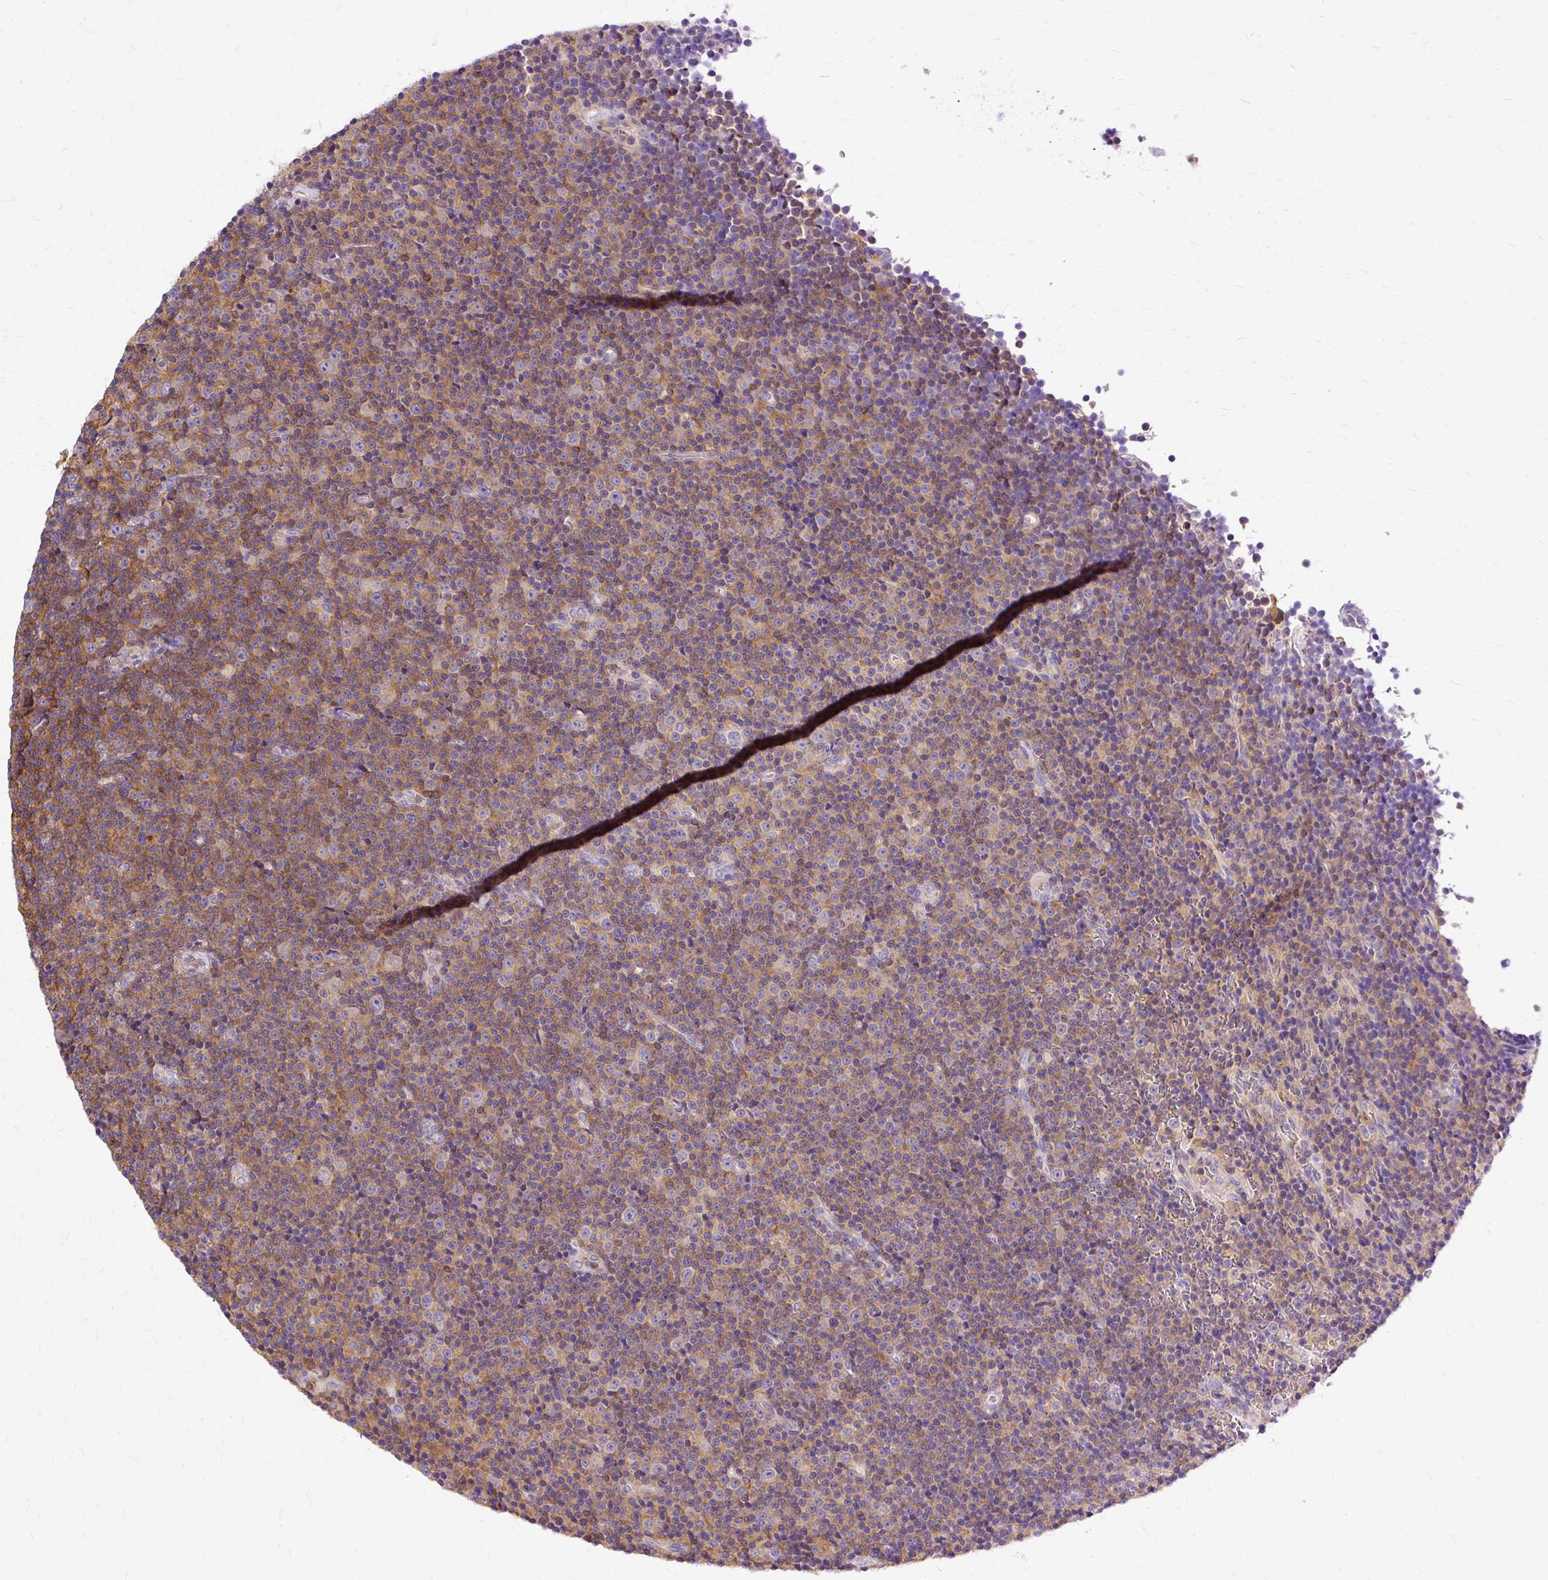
{"staining": {"intensity": "weak", "quantity": "25%-75%", "location": "cytoplasmic/membranous"}, "tissue": "lymphoma", "cell_type": "Tumor cells", "image_type": "cancer", "snomed": [{"axis": "morphology", "description": "Malignant lymphoma, non-Hodgkin's type, Low grade"}, {"axis": "topography", "description": "Lymph node"}], "caption": "The immunohistochemical stain shows weak cytoplasmic/membranous expression in tumor cells of low-grade malignant lymphoma, non-Hodgkin's type tissue.", "gene": "TWF2", "patient": {"sex": "female", "age": 67}}